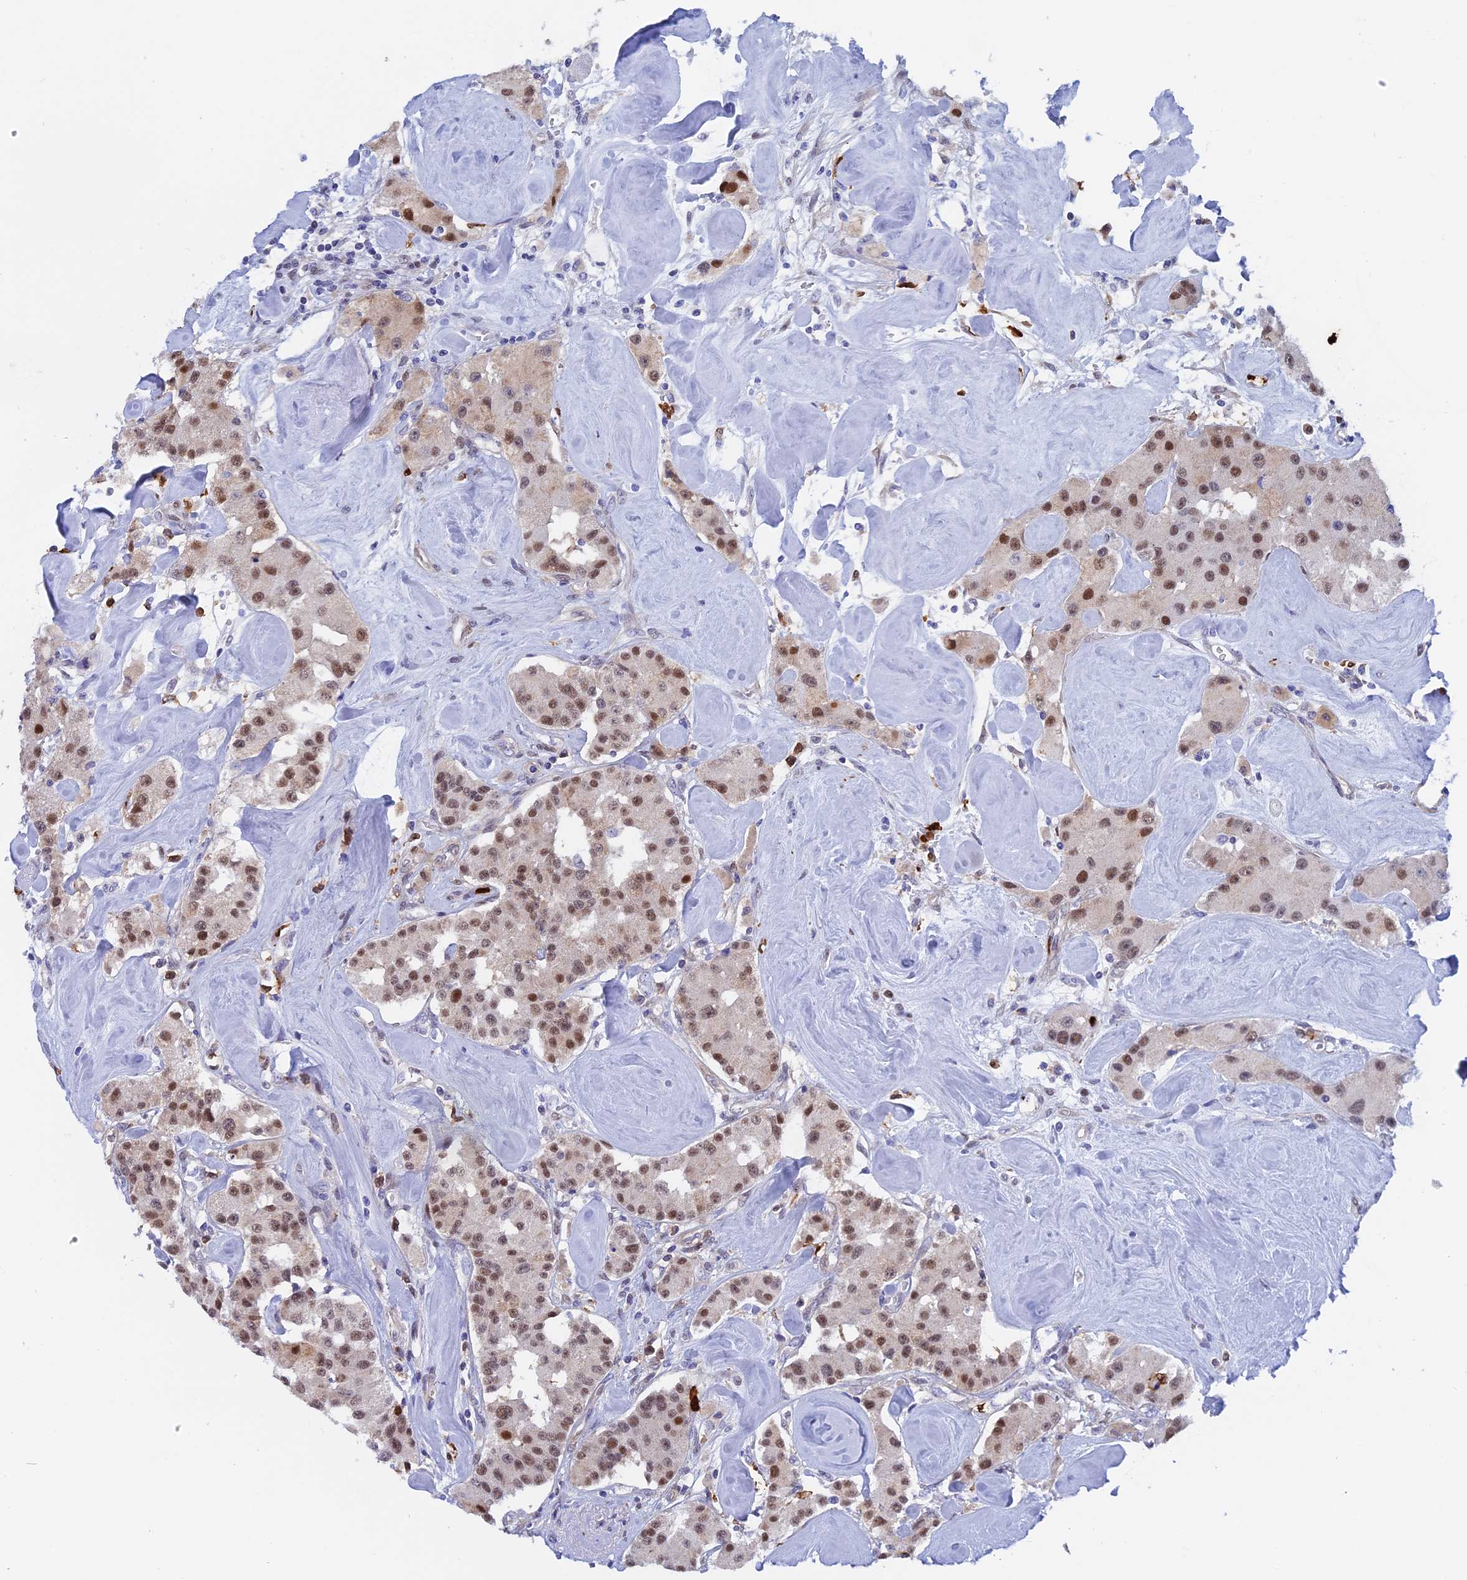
{"staining": {"intensity": "moderate", "quantity": ">75%", "location": "nuclear"}, "tissue": "carcinoid", "cell_type": "Tumor cells", "image_type": "cancer", "snomed": [{"axis": "morphology", "description": "Carcinoid, malignant, NOS"}, {"axis": "topography", "description": "Pancreas"}], "caption": "The histopathology image demonstrates staining of malignant carcinoid, revealing moderate nuclear protein staining (brown color) within tumor cells. (Stains: DAB (3,3'-diaminobenzidine) in brown, nuclei in blue, Microscopy: brightfield microscopy at high magnification).", "gene": "SLC26A1", "patient": {"sex": "male", "age": 41}}